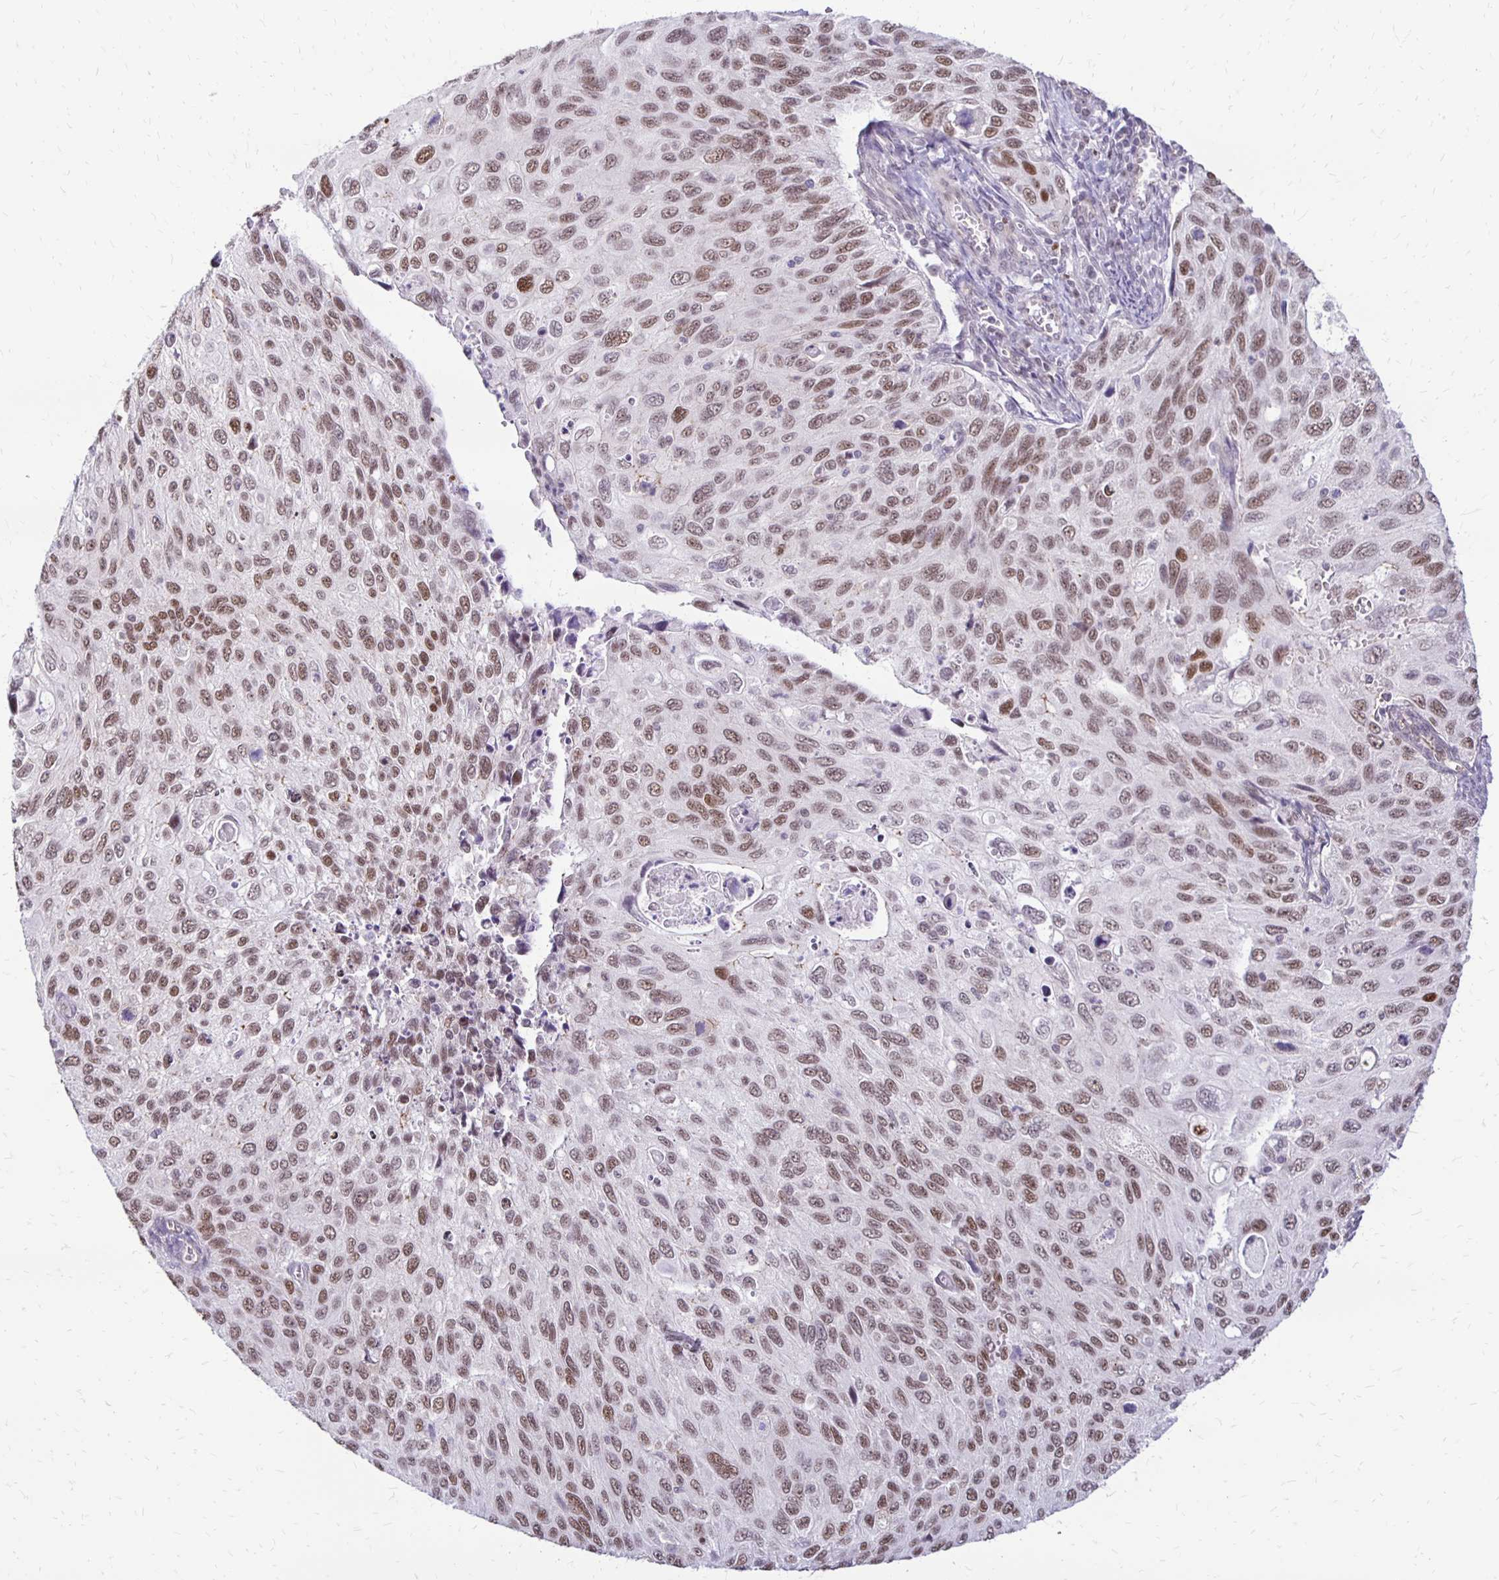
{"staining": {"intensity": "moderate", "quantity": ">75%", "location": "nuclear"}, "tissue": "cervical cancer", "cell_type": "Tumor cells", "image_type": "cancer", "snomed": [{"axis": "morphology", "description": "Squamous cell carcinoma, NOS"}, {"axis": "topography", "description": "Cervix"}], "caption": "Brown immunohistochemical staining in human cervical squamous cell carcinoma exhibits moderate nuclear expression in about >75% of tumor cells.", "gene": "DDB2", "patient": {"sex": "female", "age": 70}}